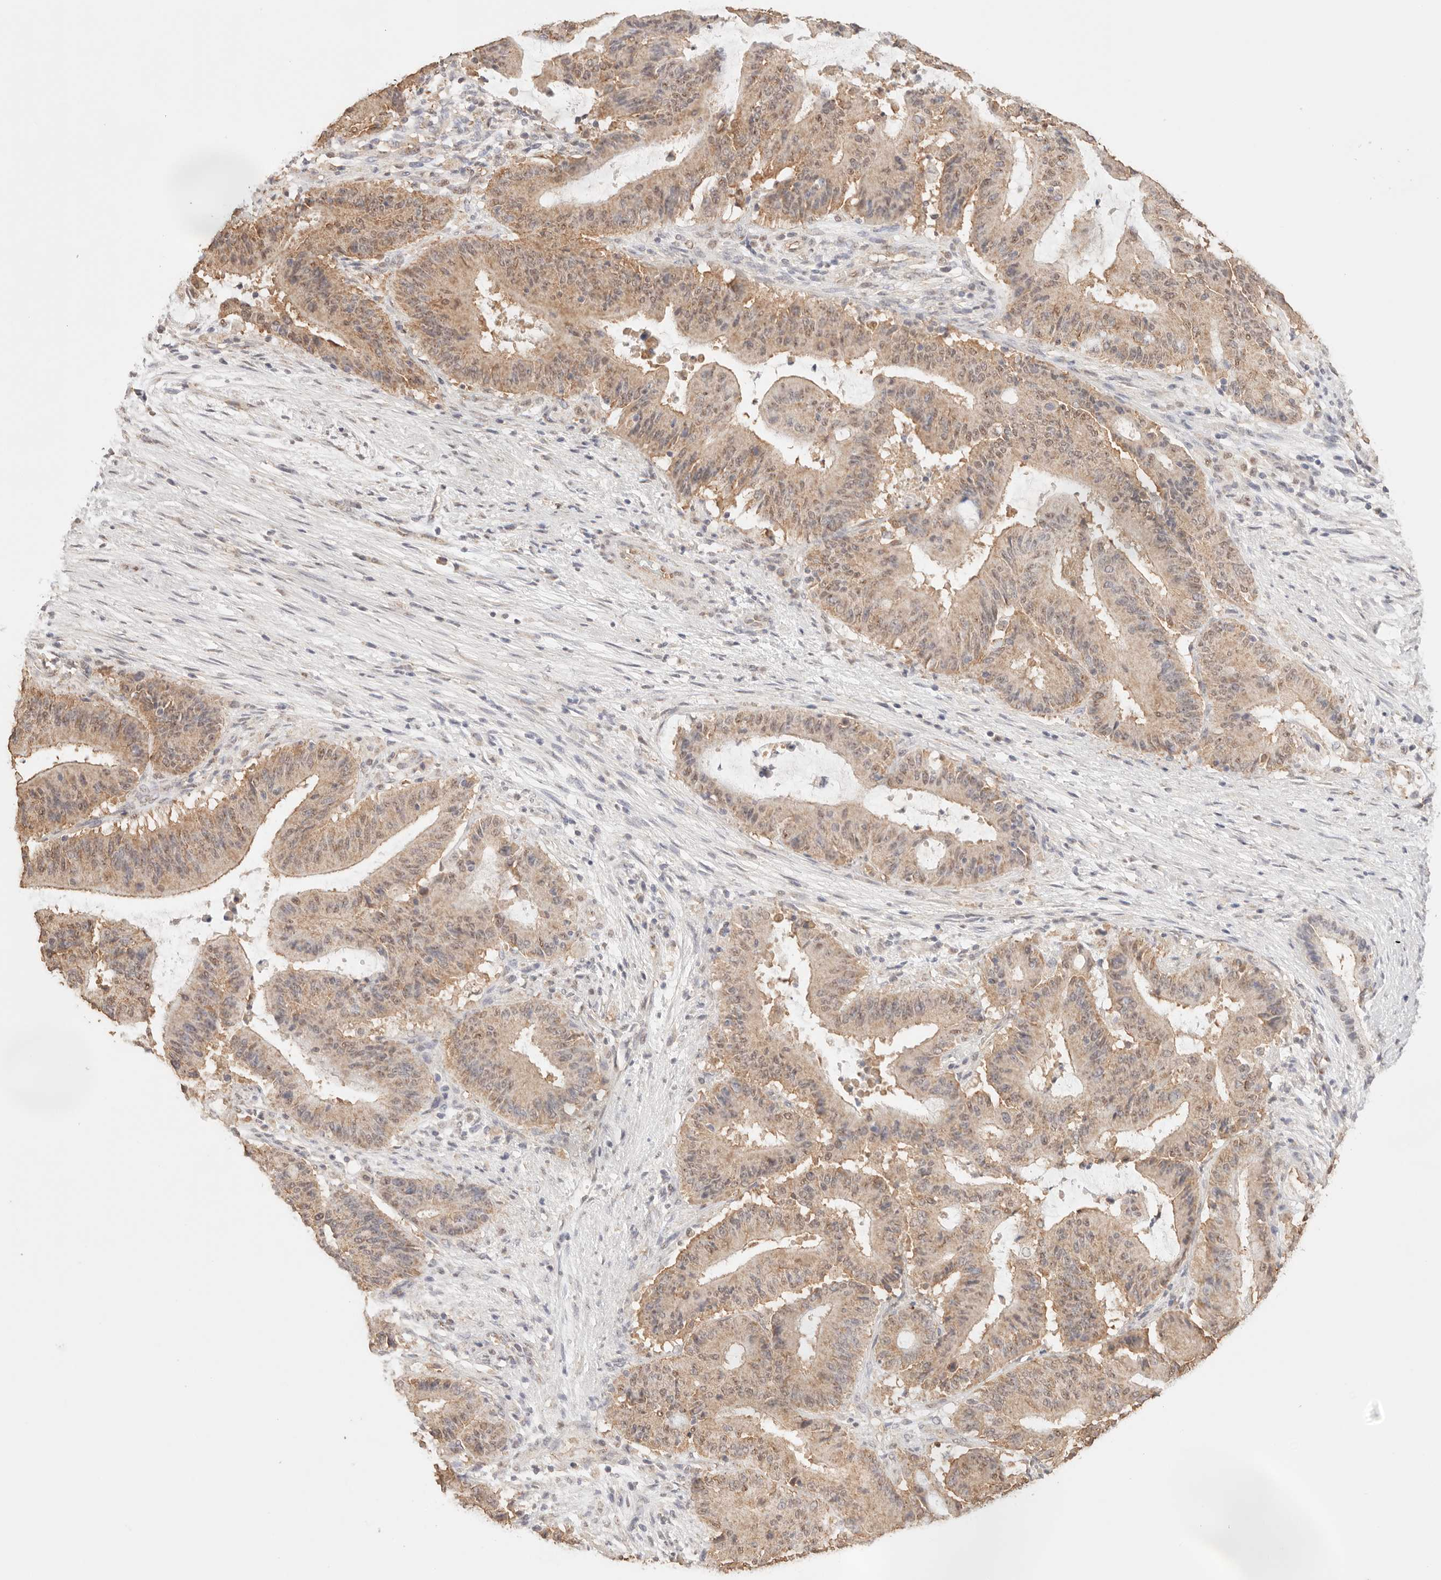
{"staining": {"intensity": "moderate", "quantity": ">75%", "location": "cytoplasmic/membranous,nuclear"}, "tissue": "liver cancer", "cell_type": "Tumor cells", "image_type": "cancer", "snomed": [{"axis": "morphology", "description": "Normal tissue, NOS"}, {"axis": "morphology", "description": "Cholangiocarcinoma"}, {"axis": "topography", "description": "Liver"}, {"axis": "topography", "description": "Peripheral nerve tissue"}], "caption": "Moderate cytoplasmic/membranous and nuclear positivity for a protein is appreciated in about >75% of tumor cells of liver cholangiocarcinoma using immunohistochemistry (IHC).", "gene": "IL1R2", "patient": {"sex": "female", "age": 73}}